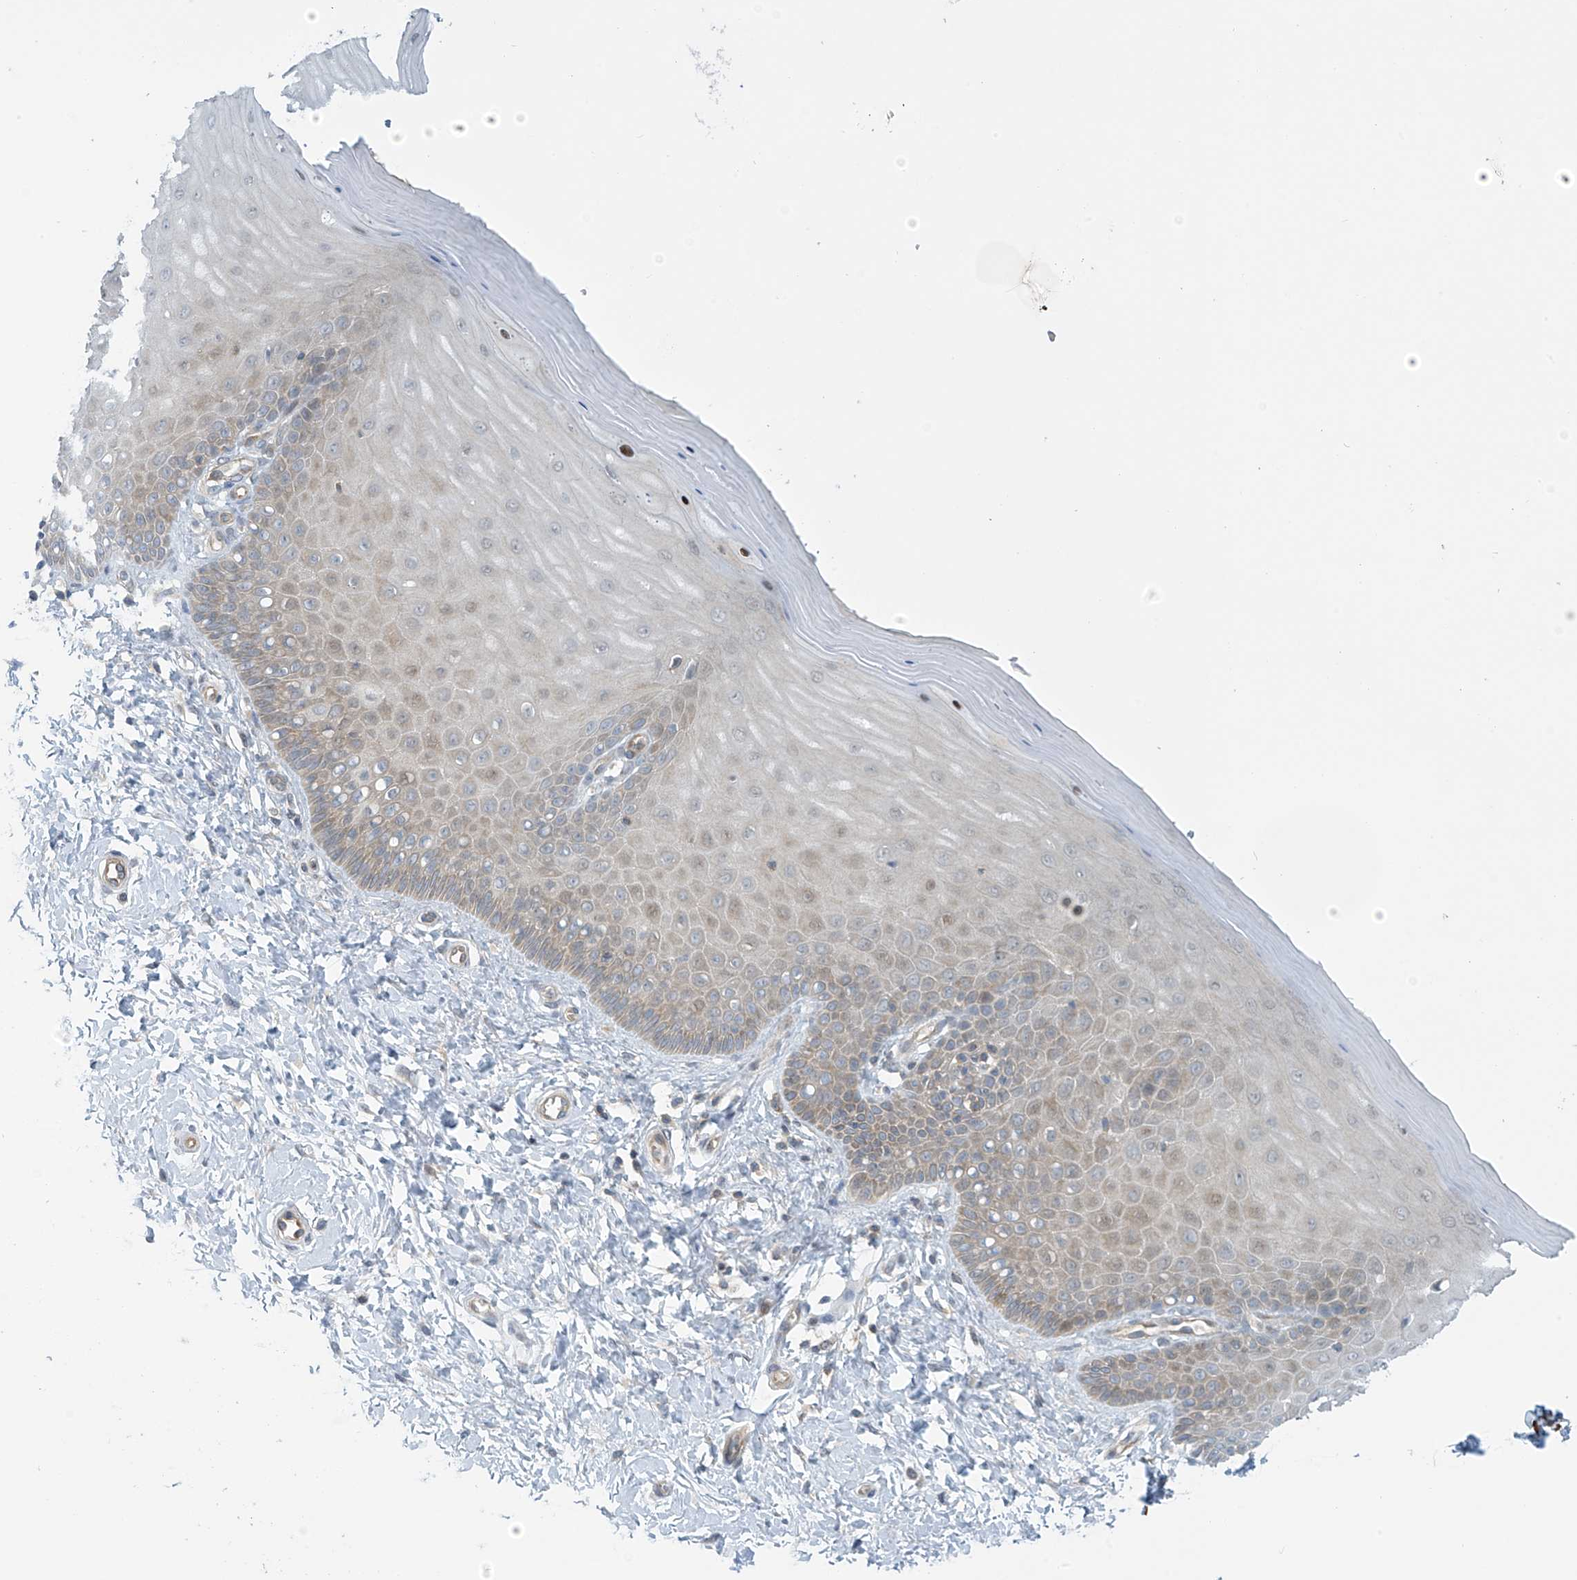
{"staining": {"intensity": "moderate", "quantity": "<25%", "location": "cytoplasmic/membranous"}, "tissue": "cervix", "cell_type": "Glandular cells", "image_type": "normal", "snomed": [{"axis": "morphology", "description": "Normal tissue, NOS"}, {"axis": "topography", "description": "Cervix"}], "caption": "High-magnification brightfield microscopy of unremarkable cervix stained with DAB (brown) and counterstained with hematoxylin (blue). glandular cells exhibit moderate cytoplasmic/membranous positivity is appreciated in approximately<25% of cells. (Stains: DAB in brown, nuclei in blue, Microscopy: brightfield microscopy at high magnification).", "gene": "FSD1L", "patient": {"sex": "female", "age": 55}}